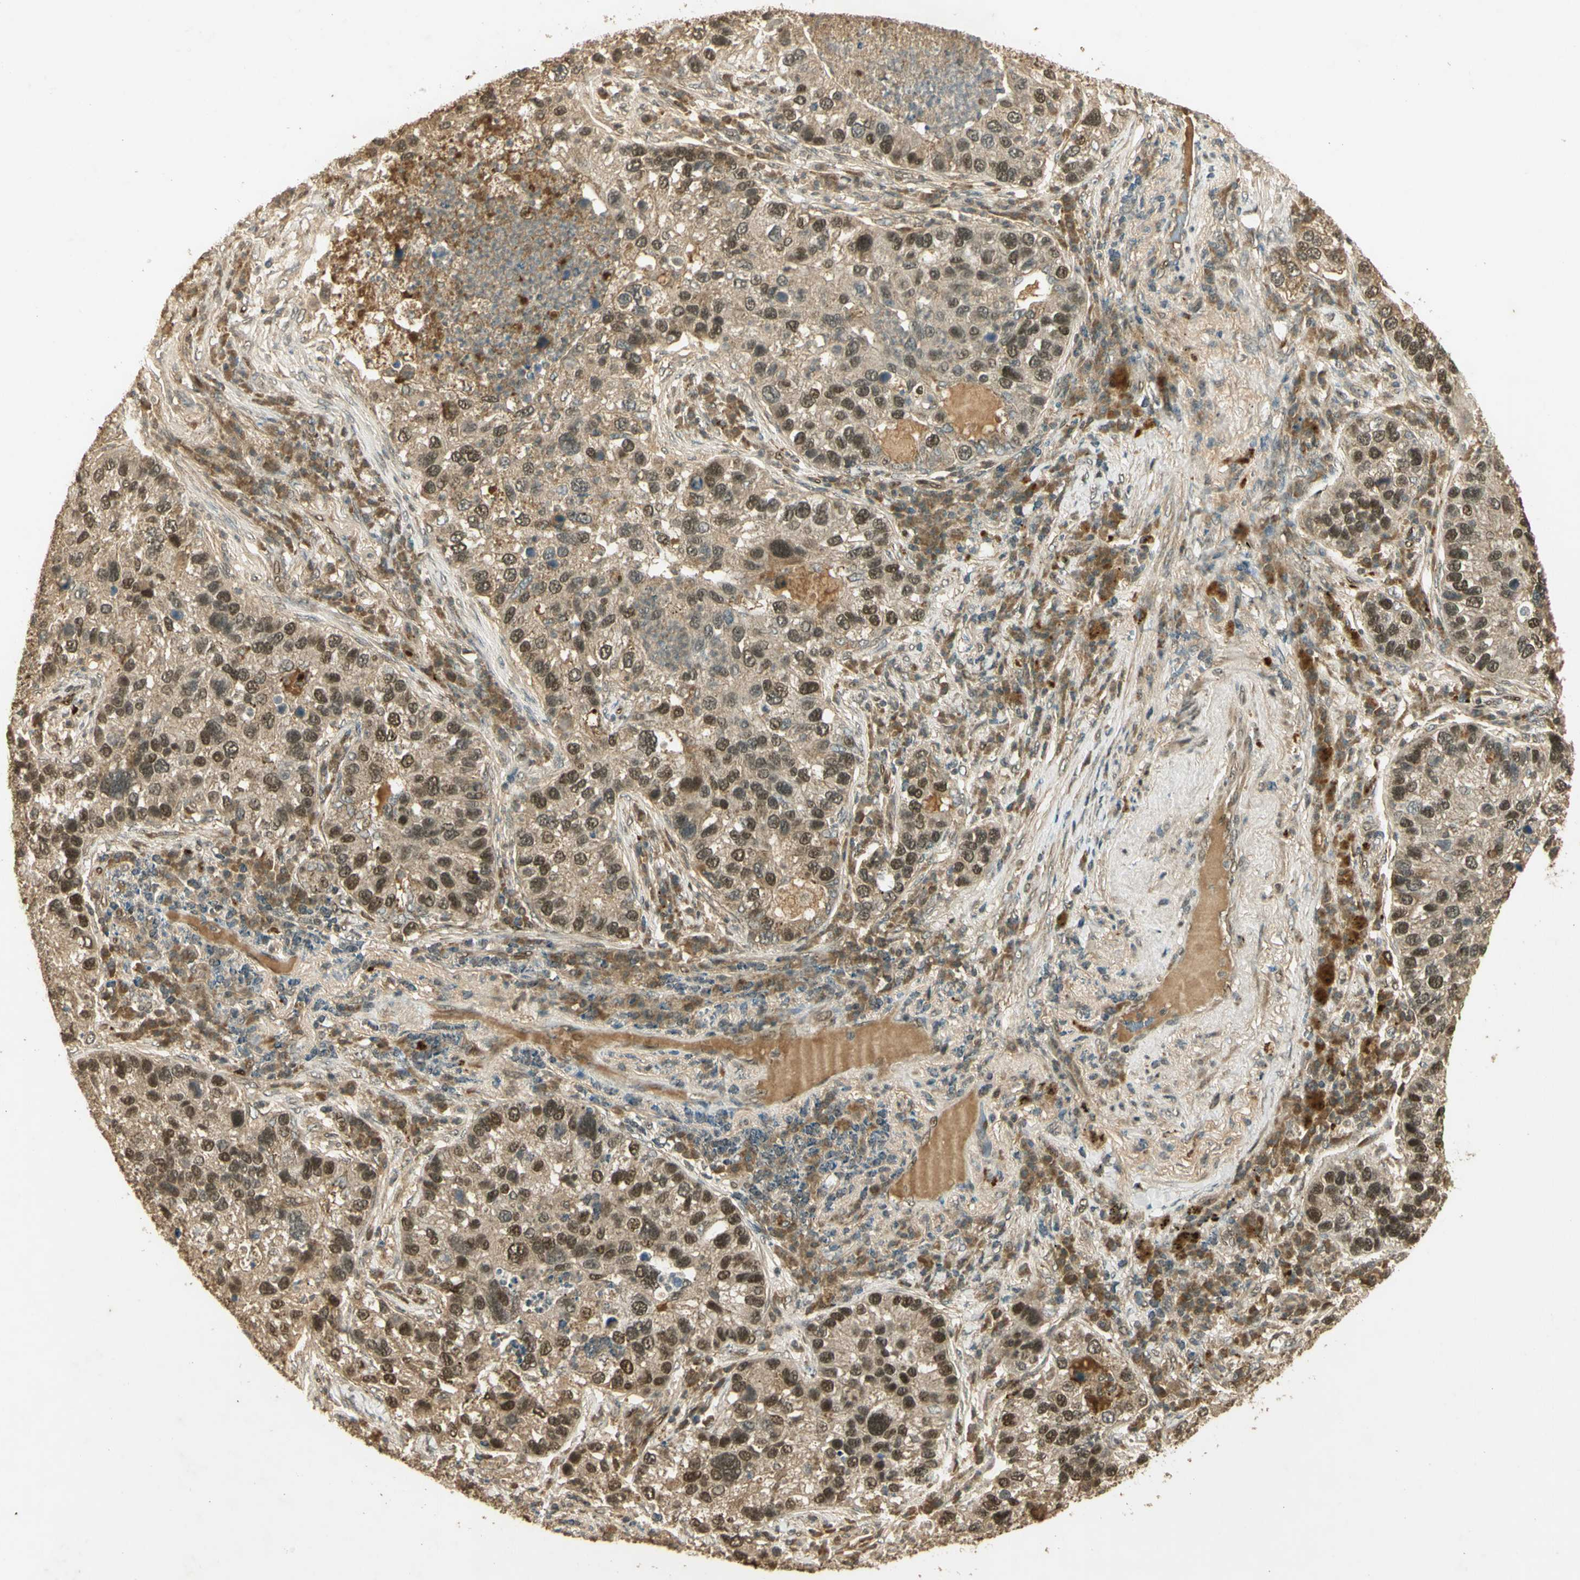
{"staining": {"intensity": "moderate", "quantity": ">75%", "location": "nuclear"}, "tissue": "lung cancer", "cell_type": "Tumor cells", "image_type": "cancer", "snomed": [{"axis": "morphology", "description": "Normal tissue, NOS"}, {"axis": "morphology", "description": "Adenocarcinoma, NOS"}, {"axis": "topography", "description": "Bronchus"}, {"axis": "topography", "description": "Lung"}], "caption": "This micrograph reveals immunohistochemistry (IHC) staining of adenocarcinoma (lung), with medium moderate nuclear positivity in approximately >75% of tumor cells.", "gene": "GMEB2", "patient": {"sex": "male", "age": 54}}